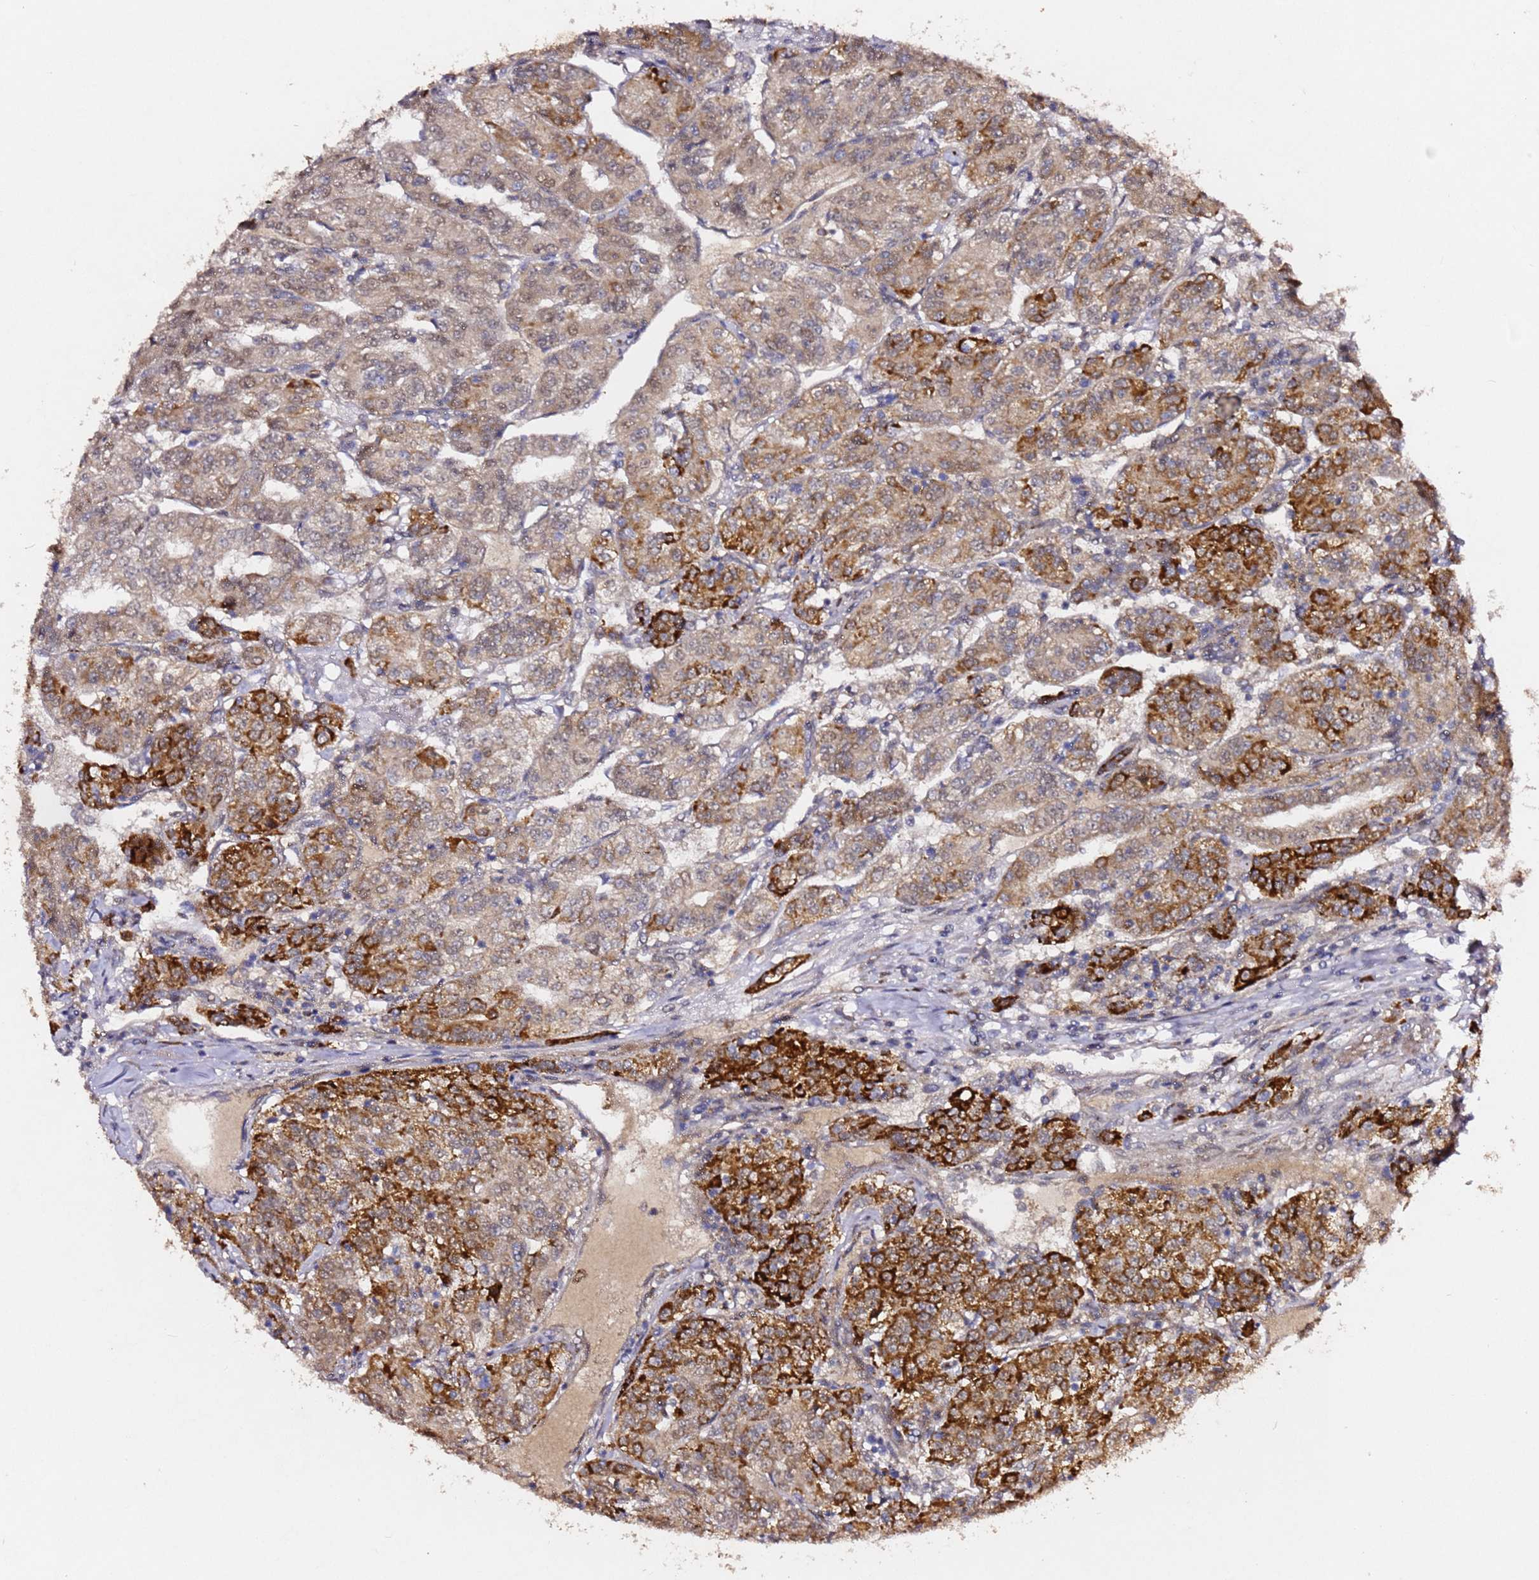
{"staining": {"intensity": "strong", "quantity": "25%-75%", "location": "cytoplasmic/membranous"}, "tissue": "renal cancer", "cell_type": "Tumor cells", "image_type": "cancer", "snomed": [{"axis": "morphology", "description": "Adenocarcinoma, NOS"}, {"axis": "topography", "description": "Kidney"}], "caption": "Renal adenocarcinoma stained with a protein marker shows strong staining in tumor cells.", "gene": "ALG11", "patient": {"sex": "female", "age": 63}}